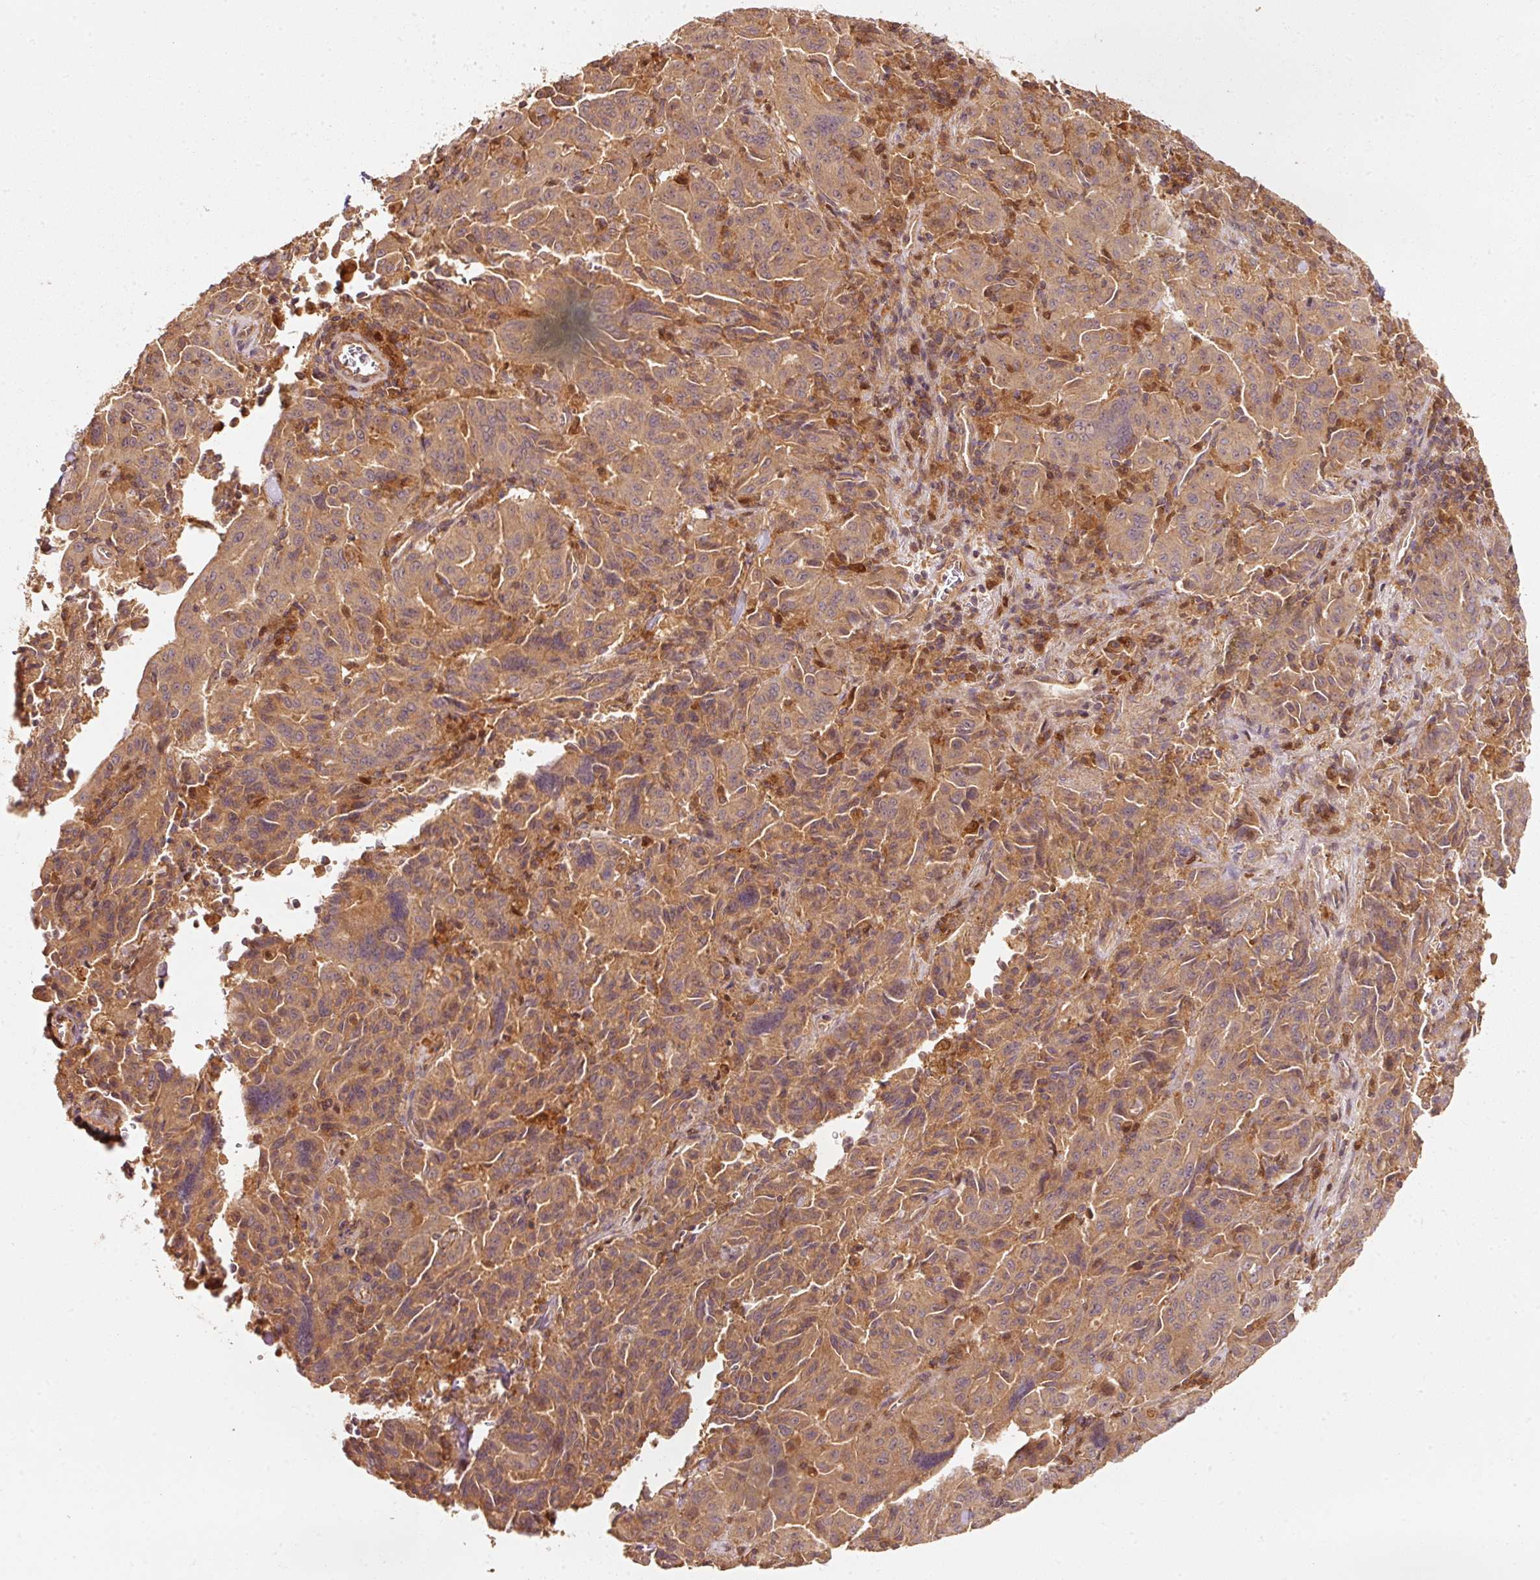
{"staining": {"intensity": "moderate", "quantity": ">75%", "location": "cytoplasmic/membranous"}, "tissue": "pancreatic cancer", "cell_type": "Tumor cells", "image_type": "cancer", "snomed": [{"axis": "morphology", "description": "Adenocarcinoma, NOS"}, {"axis": "topography", "description": "Pancreas"}], "caption": "Pancreatic adenocarcinoma stained for a protein displays moderate cytoplasmic/membranous positivity in tumor cells. Immunohistochemistry (ihc) stains the protein in brown and the nuclei are stained blue.", "gene": "RRAS2", "patient": {"sex": "male", "age": 63}}